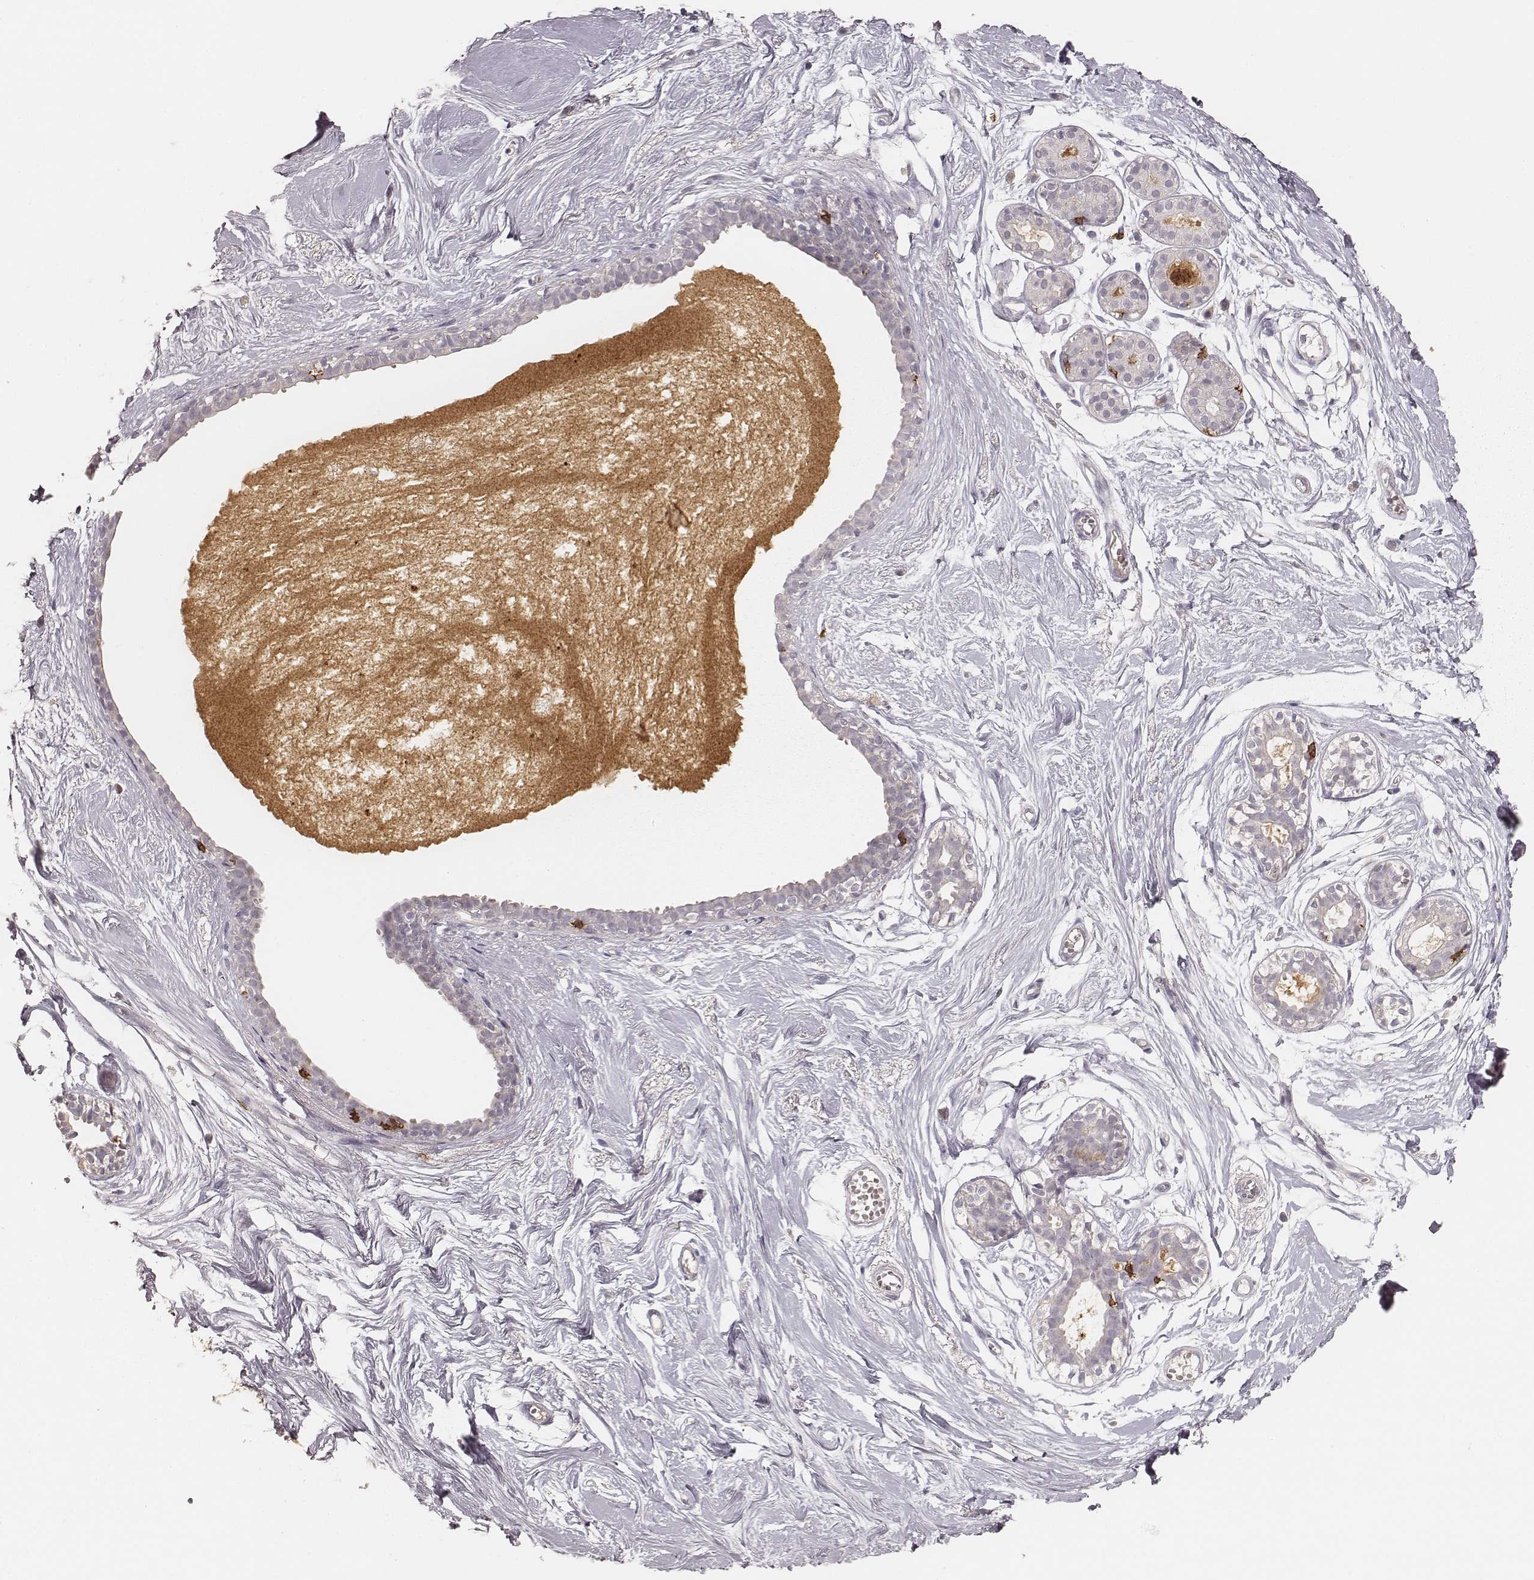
{"staining": {"intensity": "negative", "quantity": "none", "location": "none"}, "tissue": "breast", "cell_type": "Adipocytes", "image_type": "normal", "snomed": [{"axis": "morphology", "description": "Normal tissue, NOS"}, {"axis": "topography", "description": "Breast"}], "caption": "IHC histopathology image of normal breast stained for a protein (brown), which displays no positivity in adipocytes. (DAB (3,3'-diaminobenzidine) immunohistochemistry (IHC) visualized using brightfield microscopy, high magnification).", "gene": "CD8A", "patient": {"sex": "female", "age": 49}}